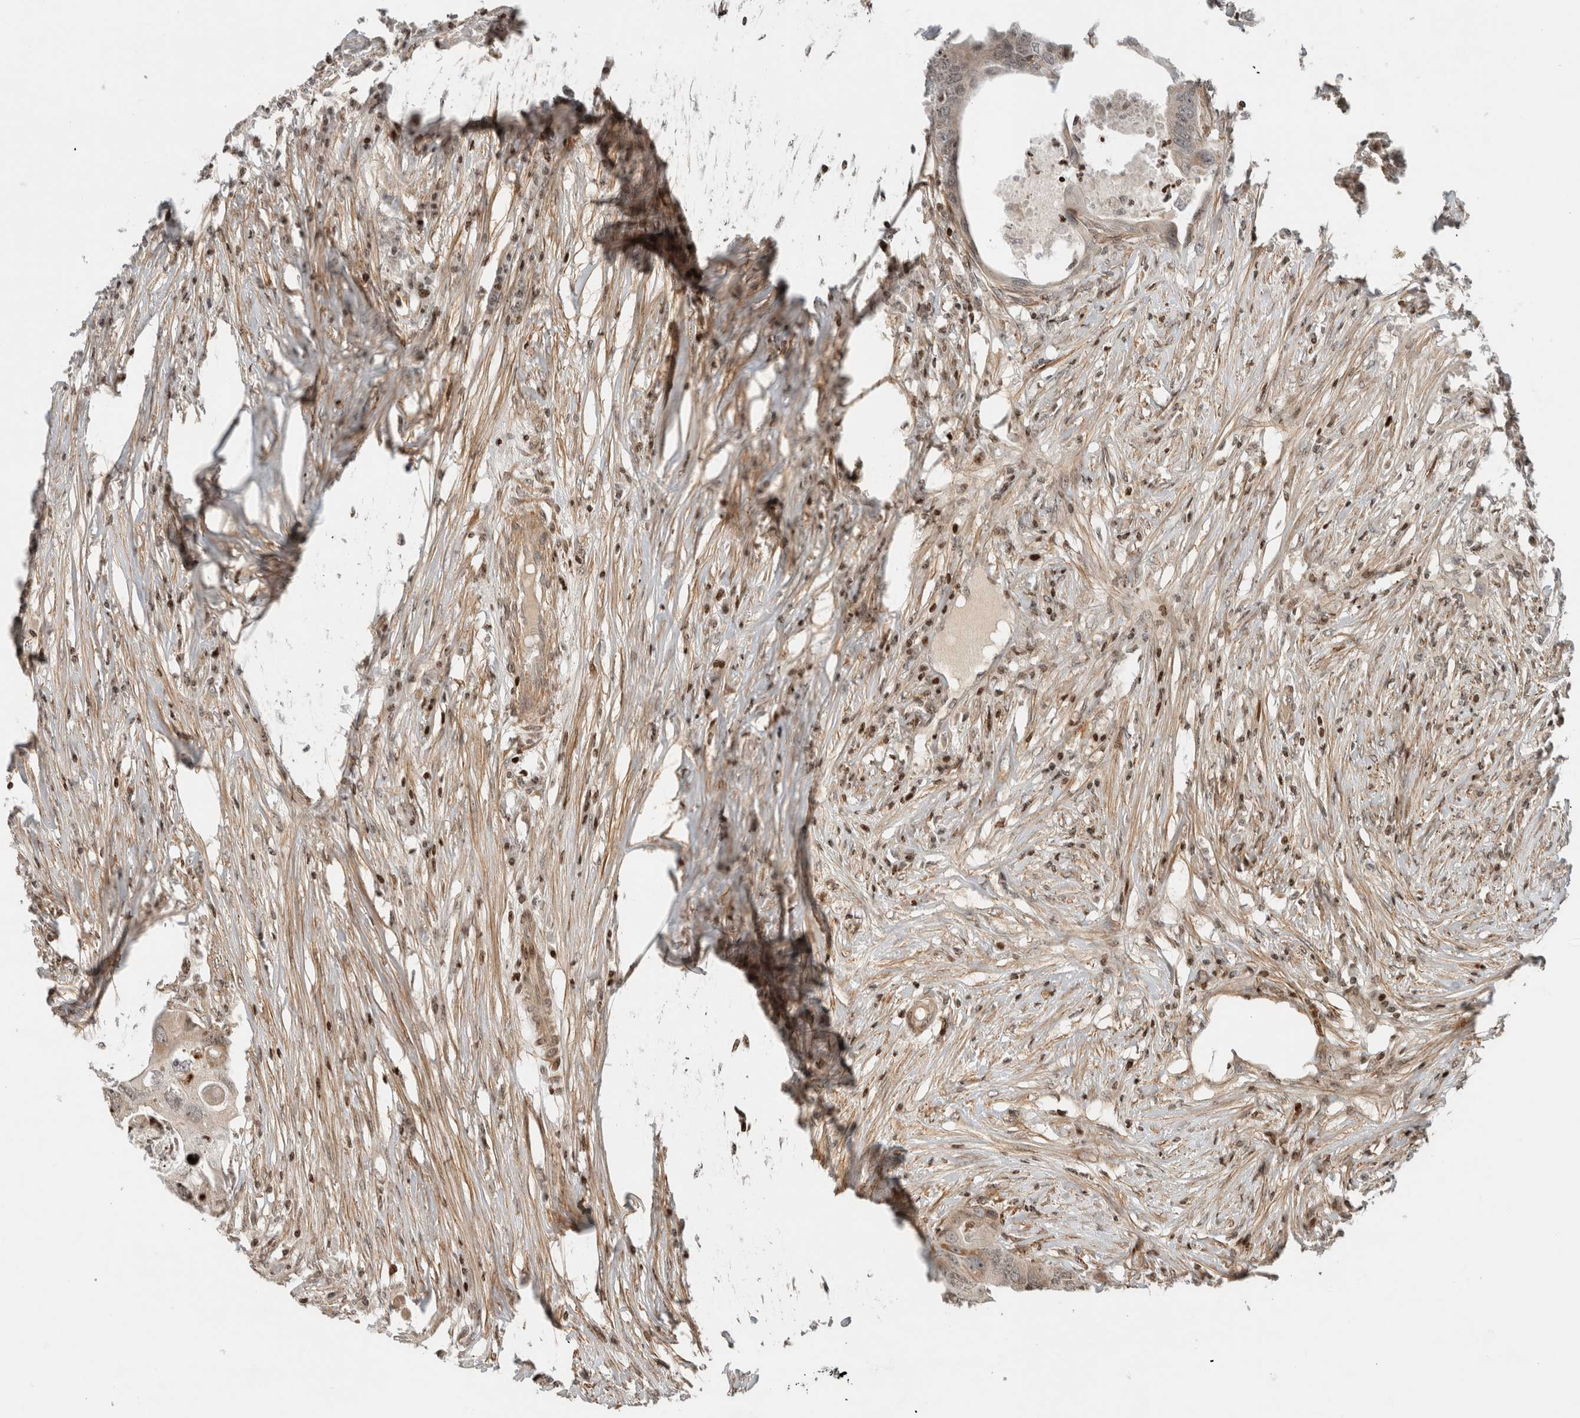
{"staining": {"intensity": "weak", "quantity": "<25%", "location": "cytoplasmic/membranous"}, "tissue": "colorectal cancer", "cell_type": "Tumor cells", "image_type": "cancer", "snomed": [{"axis": "morphology", "description": "Adenocarcinoma, NOS"}, {"axis": "topography", "description": "Colon"}], "caption": "Tumor cells show no significant protein expression in colorectal cancer (adenocarcinoma).", "gene": "GINS4", "patient": {"sex": "male", "age": 71}}